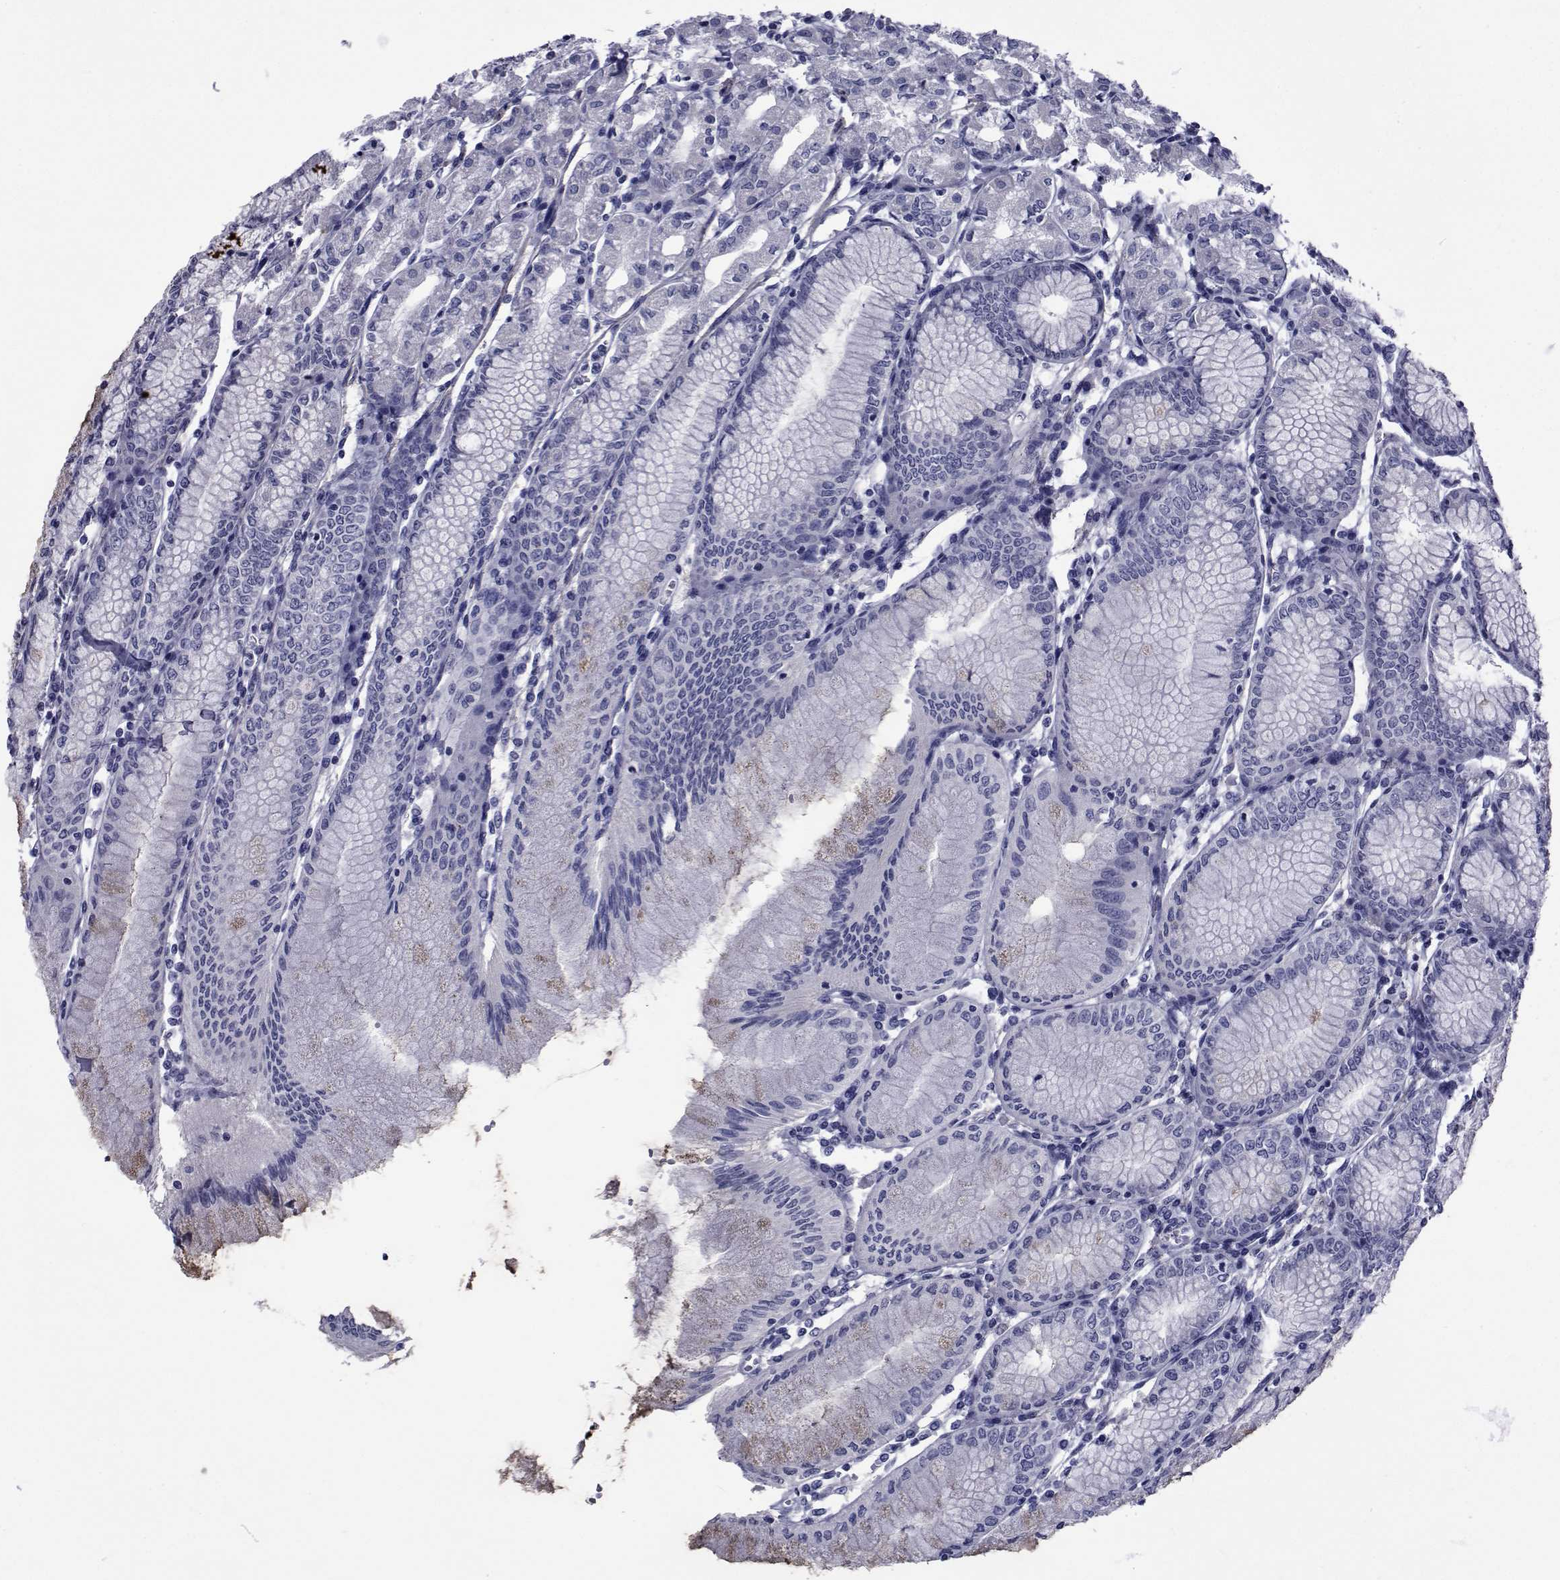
{"staining": {"intensity": "negative", "quantity": "none", "location": "none"}, "tissue": "stomach", "cell_type": "Glandular cells", "image_type": "normal", "snomed": [{"axis": "morphology", "description": "Normal tissue, NOS"}, {"axis": "topography", "description": "Skeletal muscle"}, {"axis": "topography", "description": "Stomach"}], "caption": "An image of stomach stained for a protein displays no brown staining in glandular cells. (DAB immunohistochemistry, high magnification).", "gene": "GKAP1", "patient": {"sex": "female", "age": 57}}